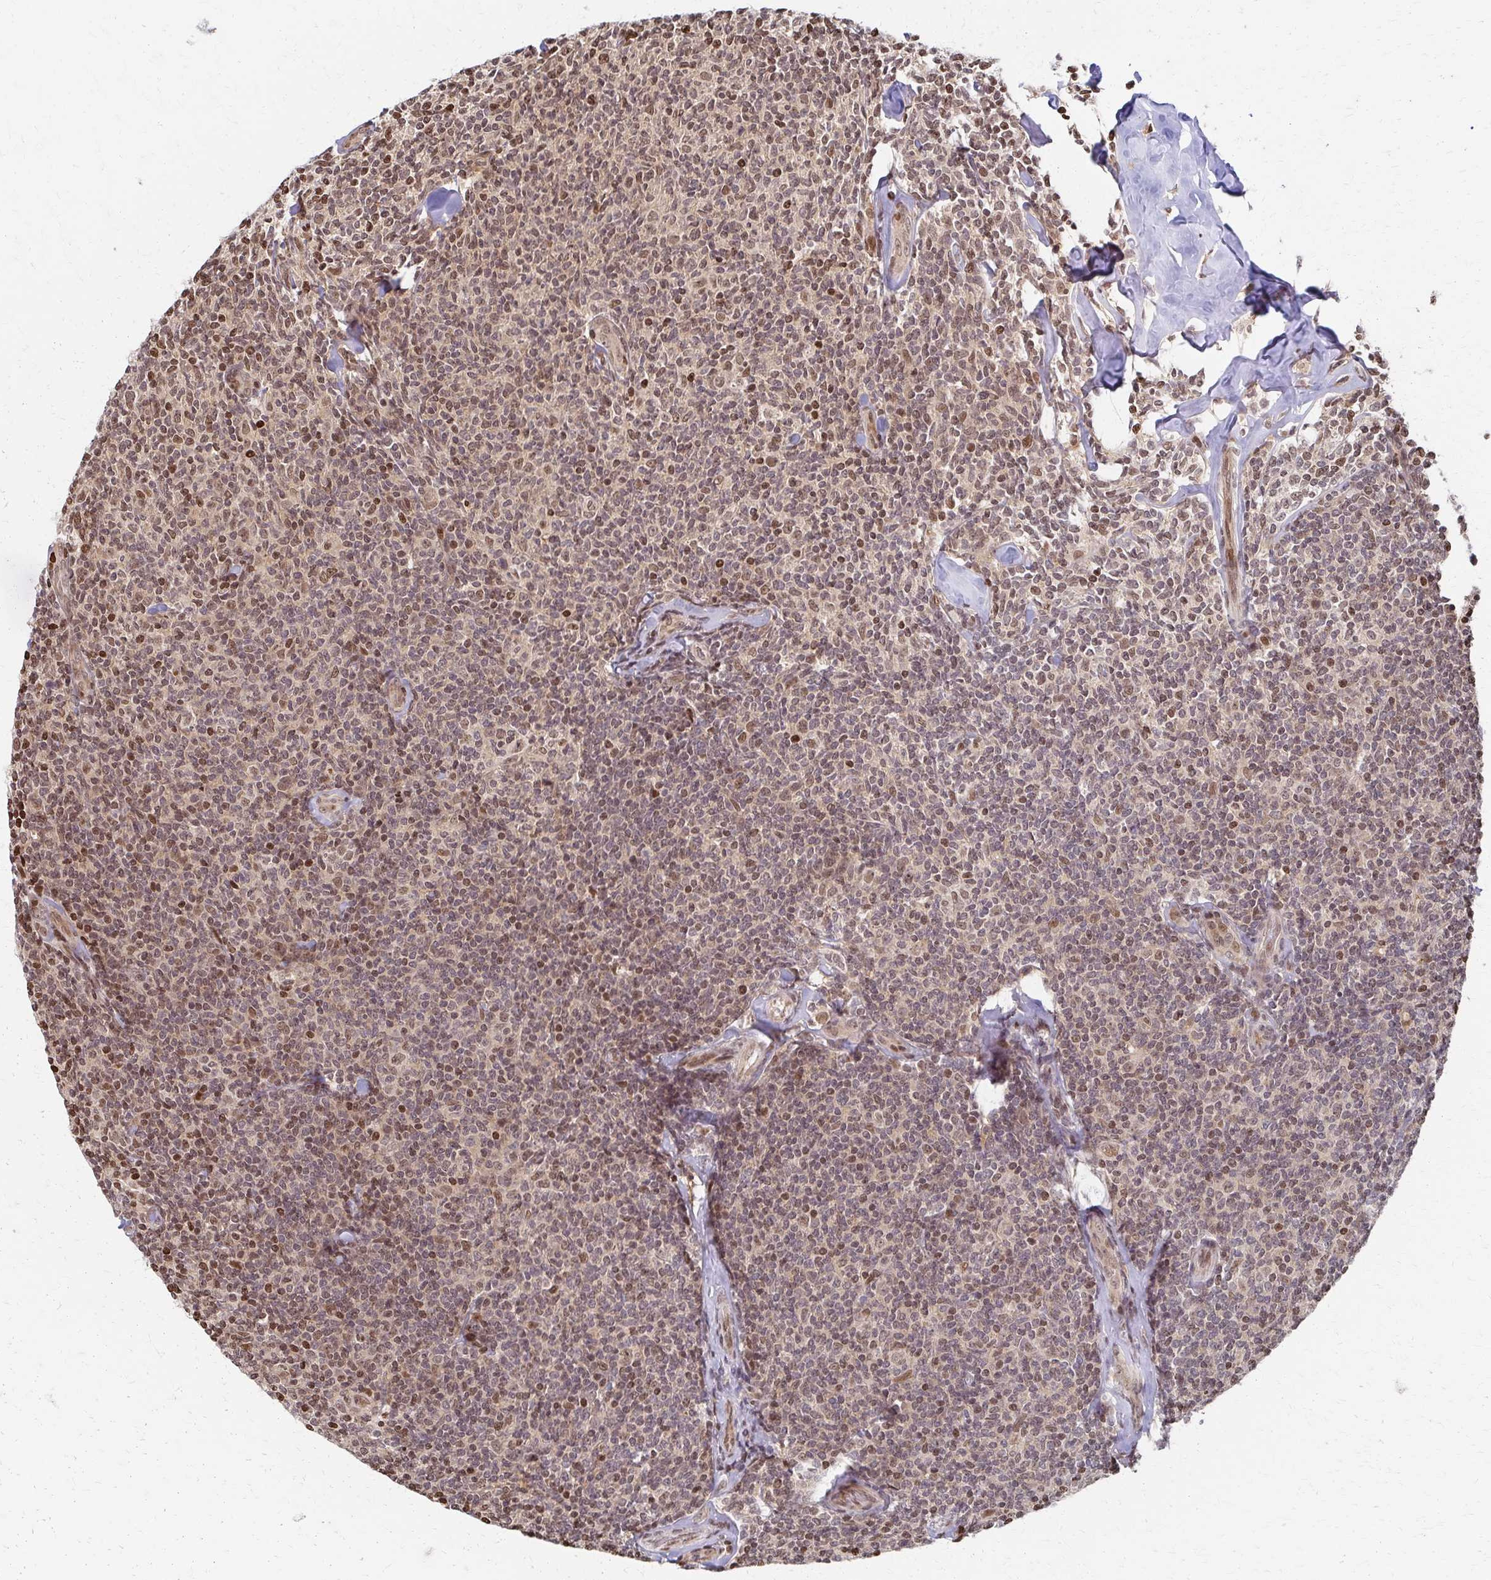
{"staining": {"intensity": "weak", "quantity": "25%-75%", "location": "nuclear"}, "tissue": "lymphoma", "cell_type": "Tumor cells", "image_type": "cancer", "snomed": [{"axis": "morphology", "description": "Malignant lymphoma, non-Hodgkin's type, Low grade"}, {"axis": "topography", "description": "Lymph node"}], "caption": "This is an image of immunohistochemistry staining of lymphoma, which shows weak expression in the nuclear of tumor cells.", "gene": "PSMD7", "patient": {"sex": "female", "age": 56}}